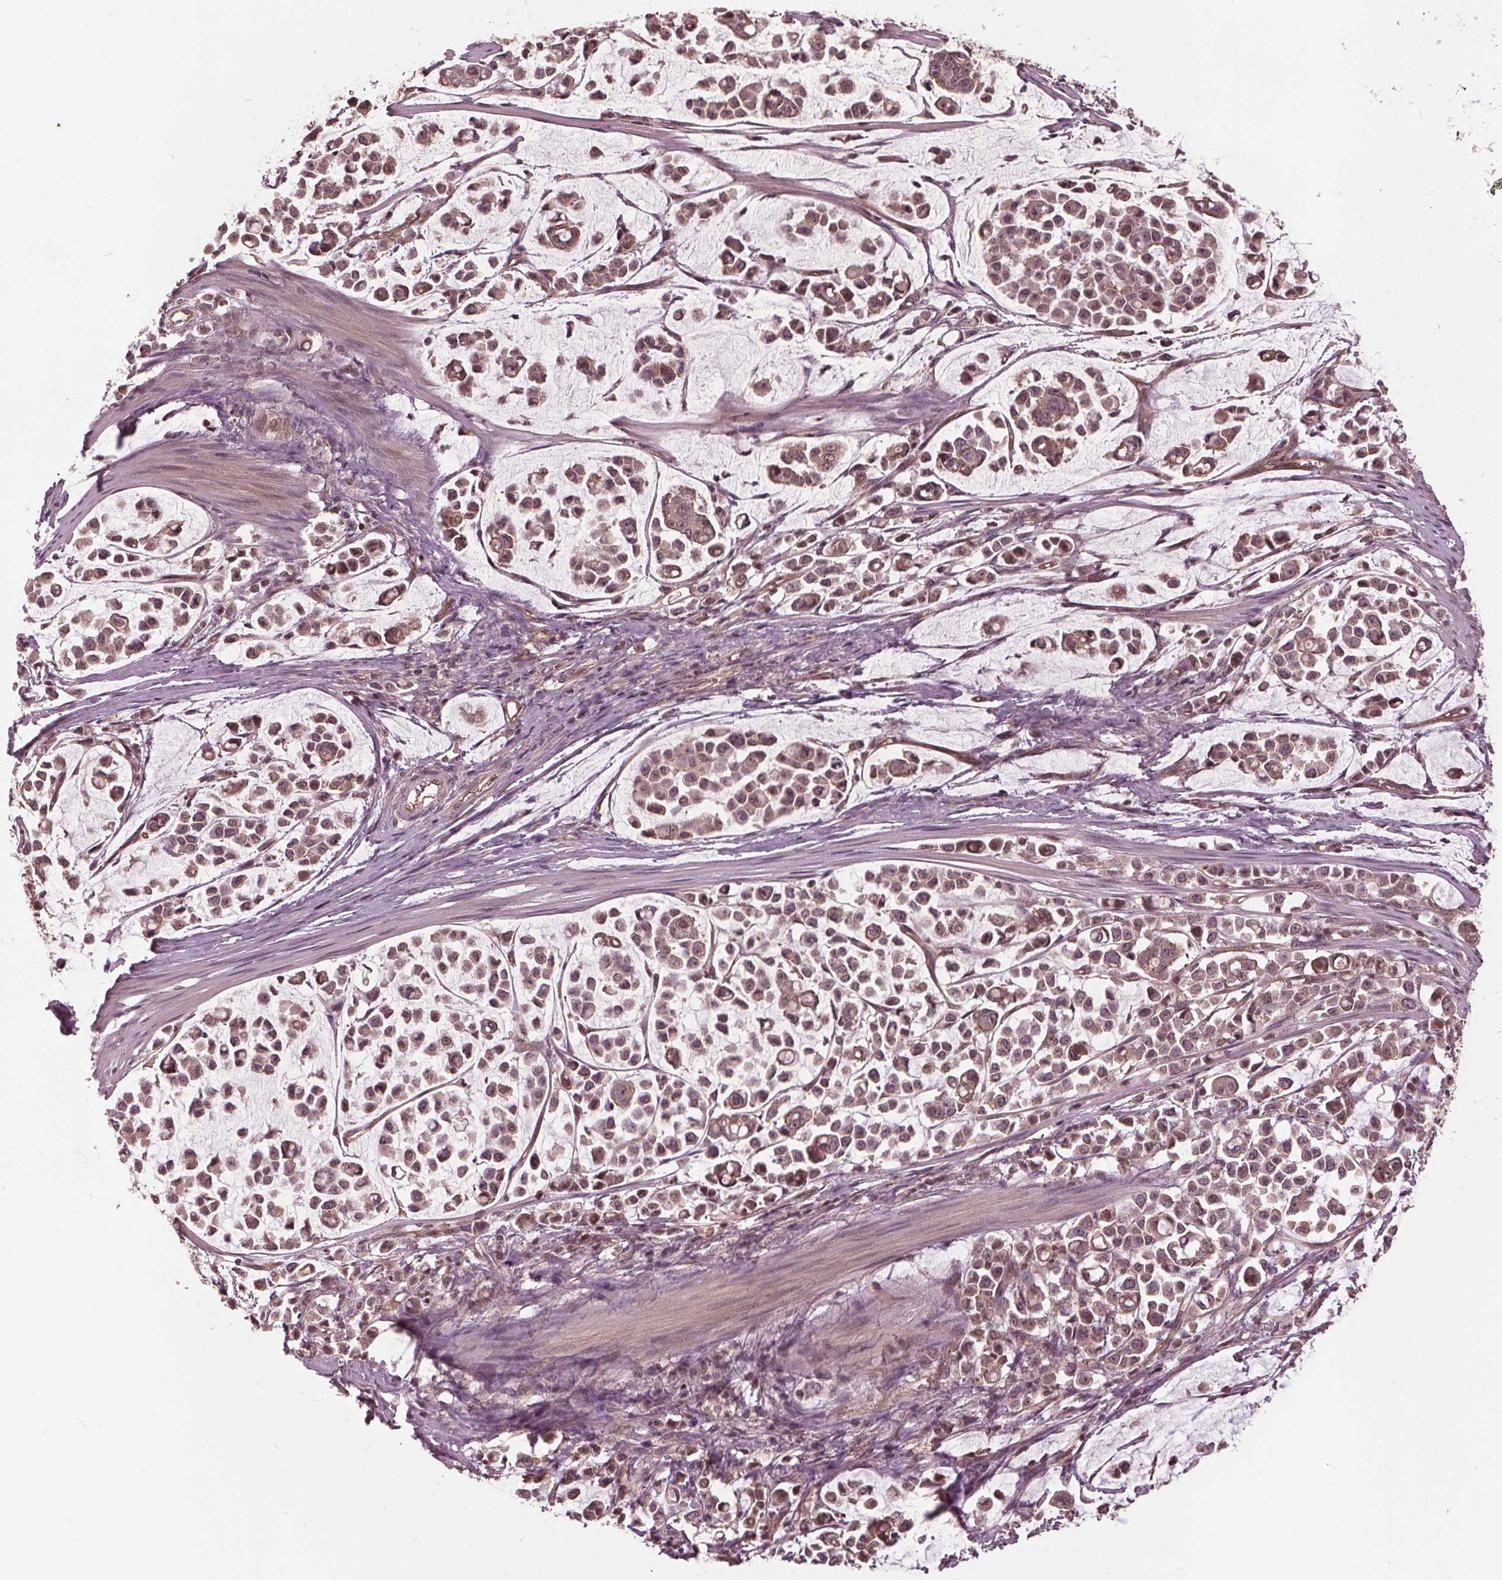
{"staining": {"intensity": "moderate", "quantity": "25%-75%", "location": "cytoplasmic/membranous,nuclear"}, "tissue": "stomach cancer", "cell_type": "Tumor cells", "image_type": "cancer", "snomed": [{"axis": "morphology", "description": "Adenocarcinoma, NOS"}, {"axis": "topography", "description": "Stomach"}], "caption": "About 25%-75% of tumor cells in stomach cancer (adenocarcinoma) show moderate cytoplasmic/membranous and nuclear protein positivity as visualized by brown immunohistochemical staining.", "gene": "BTBD1", "patient": {"sex": "male", "age": 82}}